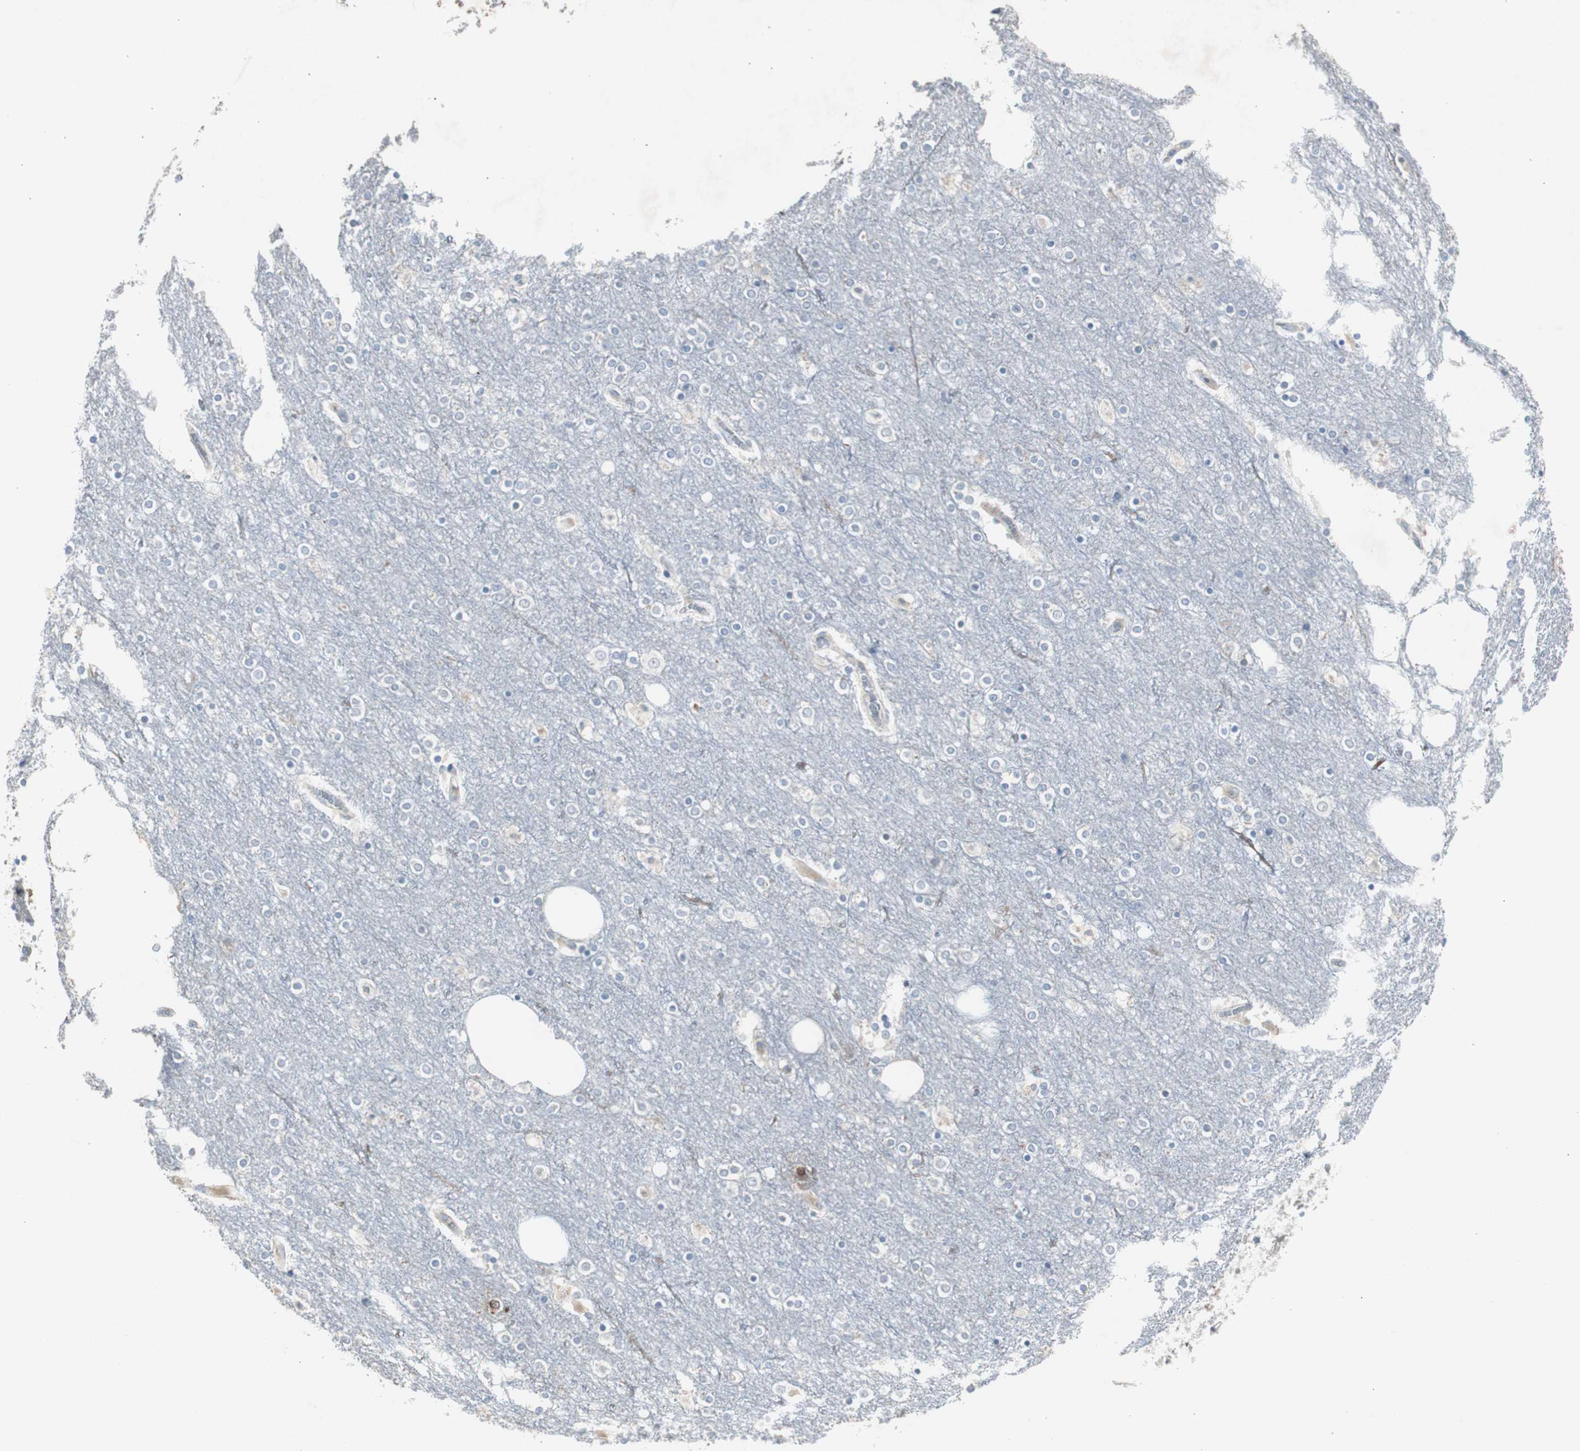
{"staining": {"intensity": "weak", "quantity": "25%-75%", "location": "cytoplasmic/membranous"}, "tissue": "cerebral cortex", "cell_type": "Endothelial cells", "image_type": "normal", "snomed": [{"axis": "morphology", "description": "Normal tissue, NOS"}, {"axis": "topography", "description": "Cerebral cortex"}], "caption": "Protein staining of benign cerebral cortex exhibits weak cytoplasmic/membranous staining in approximately 25%-75% of endothelial cells. The staining was performed using DAB, with brown indicating positive protein expression. Nuclei are stained blue with hematoxylin.", "gene": "TK1", "patient": {"sex": "female", "age": 54}}